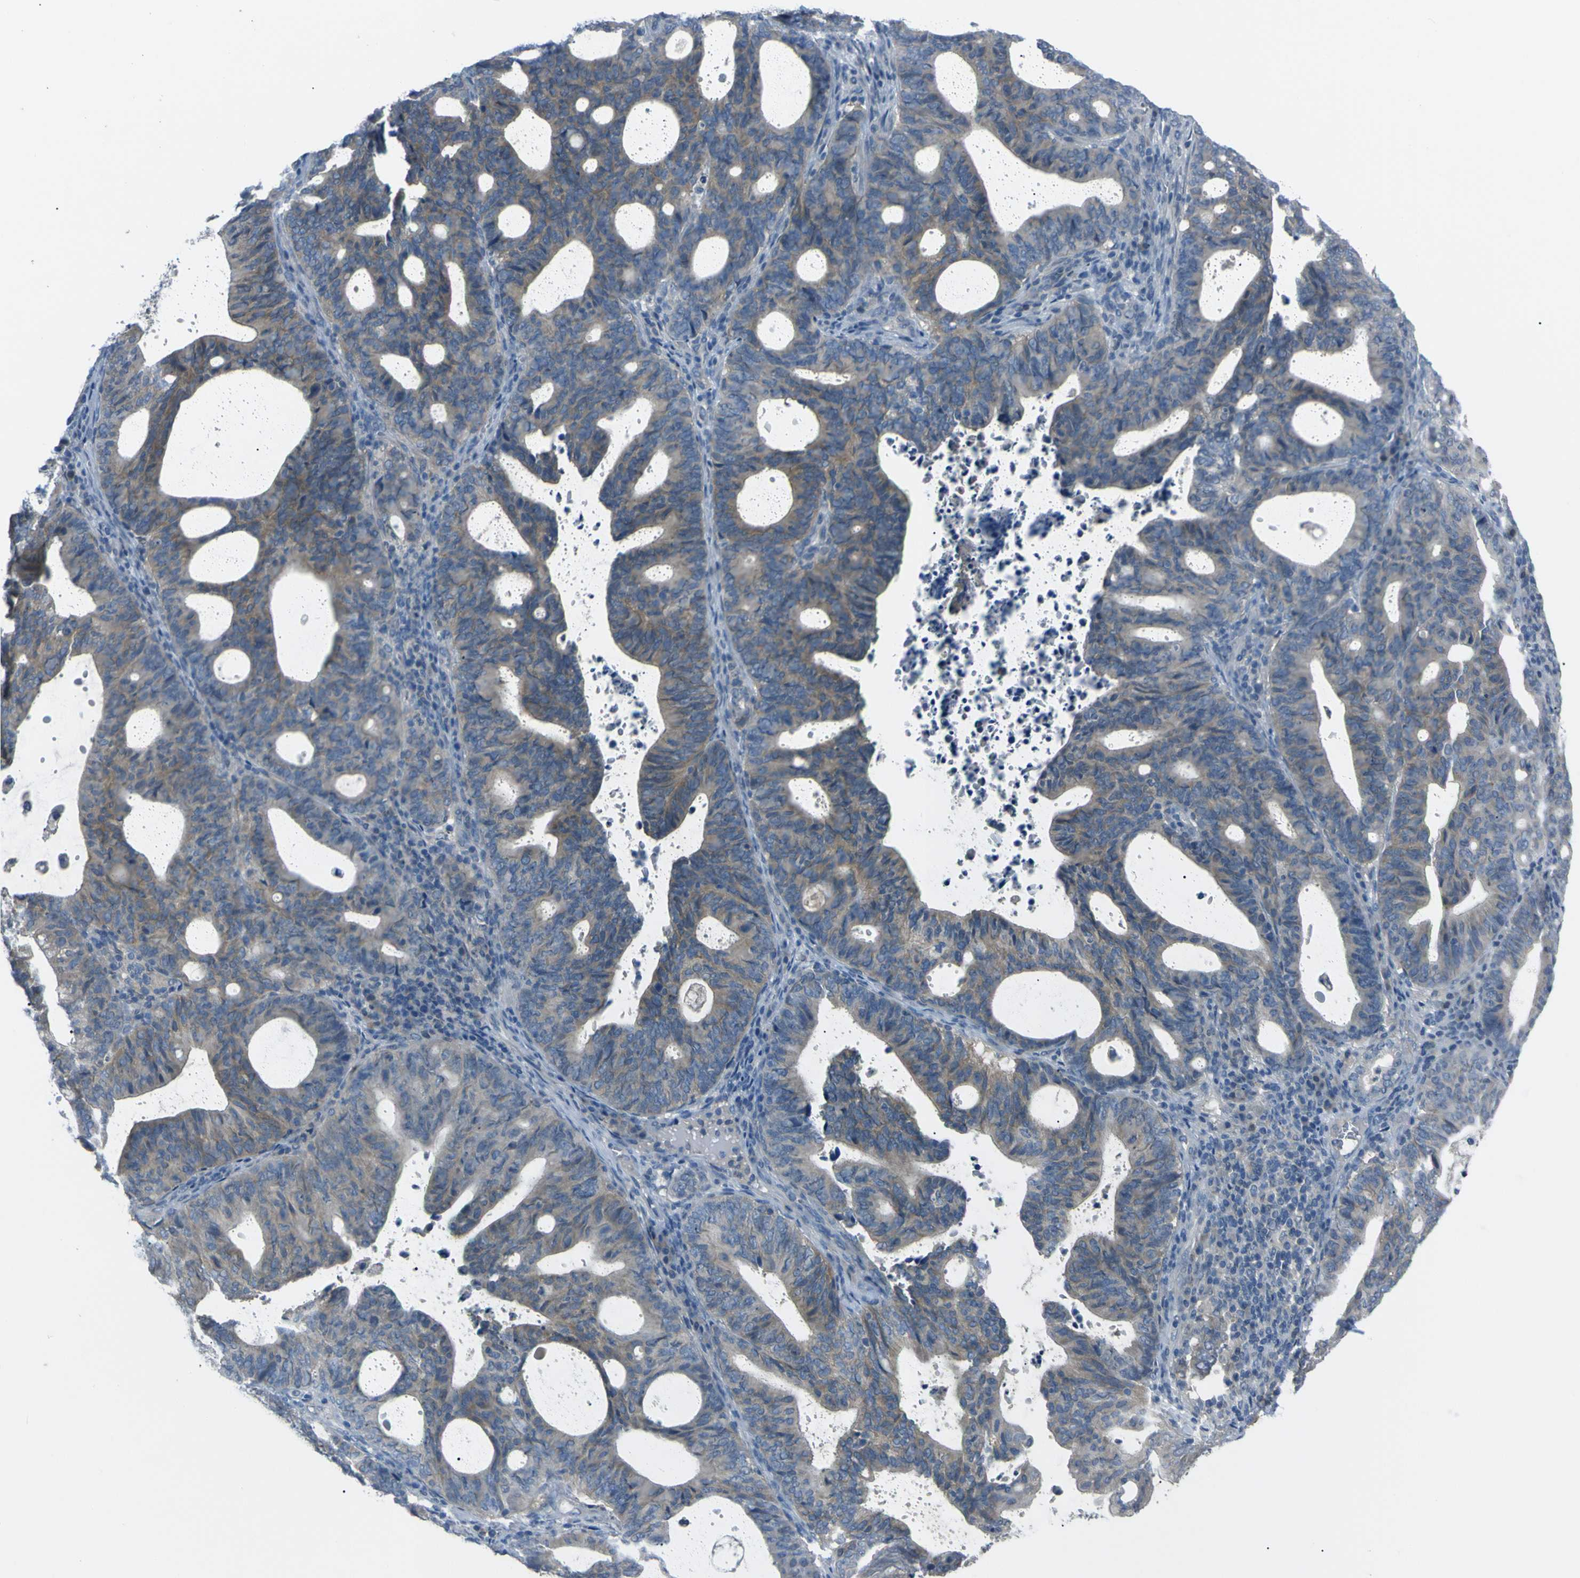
{"staining": {"intensity": "moderate", "quantity": "25%-75%", "location": "cytoplasmic/membranous"}, "tissue": "endometrial cancer", "cell_type": "Tumor cells", "image_type": "cancer", "snomed": [{"axis": "morphology", "description": "Adenocarcinoma, NOS"}, {"axis": "topography", "description": "Uterus"}], "caption": "Endometrial cancer (adenocarcinoma) stained with a protein marker displays moderate staining in tumor cells.", "gene": "C6orf89", "patient": {"sex": "female", "age": 83}}